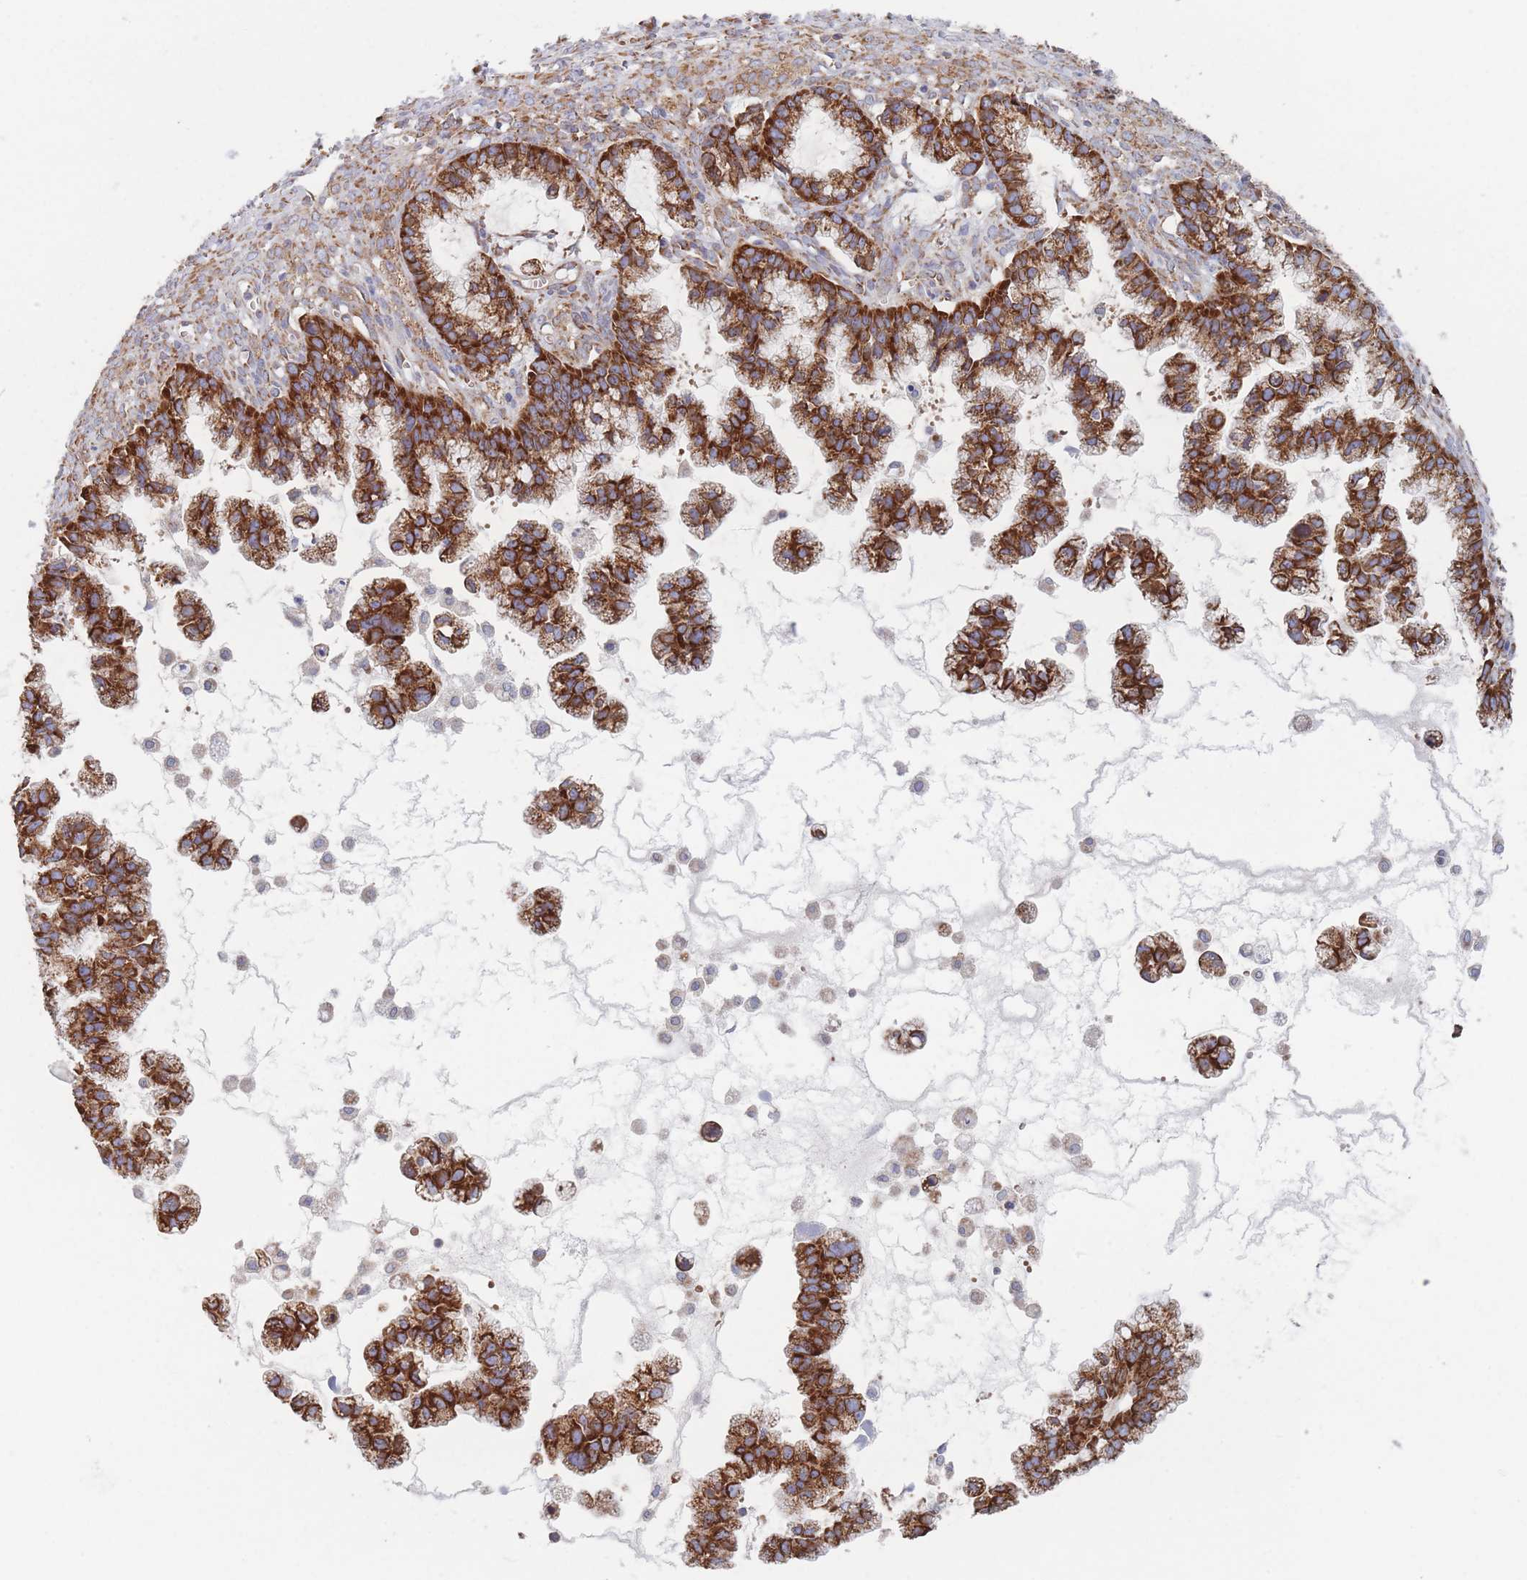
{"staining": {"intensity": "strong", "quantity": ">75%", "location": "cytoplasmic/membranous"}, "tissue": "ovarian cancer", "cell_type": "Tumor cells", "image_type": "cancer", "snomed": [{"axis": "morphology", "description": "Cystadenocarcinoma, mucinous, NOS"}, {"axis": "topography", "description": "Ovary"}], "caption": "High-power microscopy captured an immunohistochemistry (IHC) histopathology image of mucinous cystadenocarcinoma (ovarian), revealing strong cytoplasmic/membranous positivity in about >75% of tumor cells.", "gene": "EEF1B2", "patient": {"sex": "female", "age": 72}}